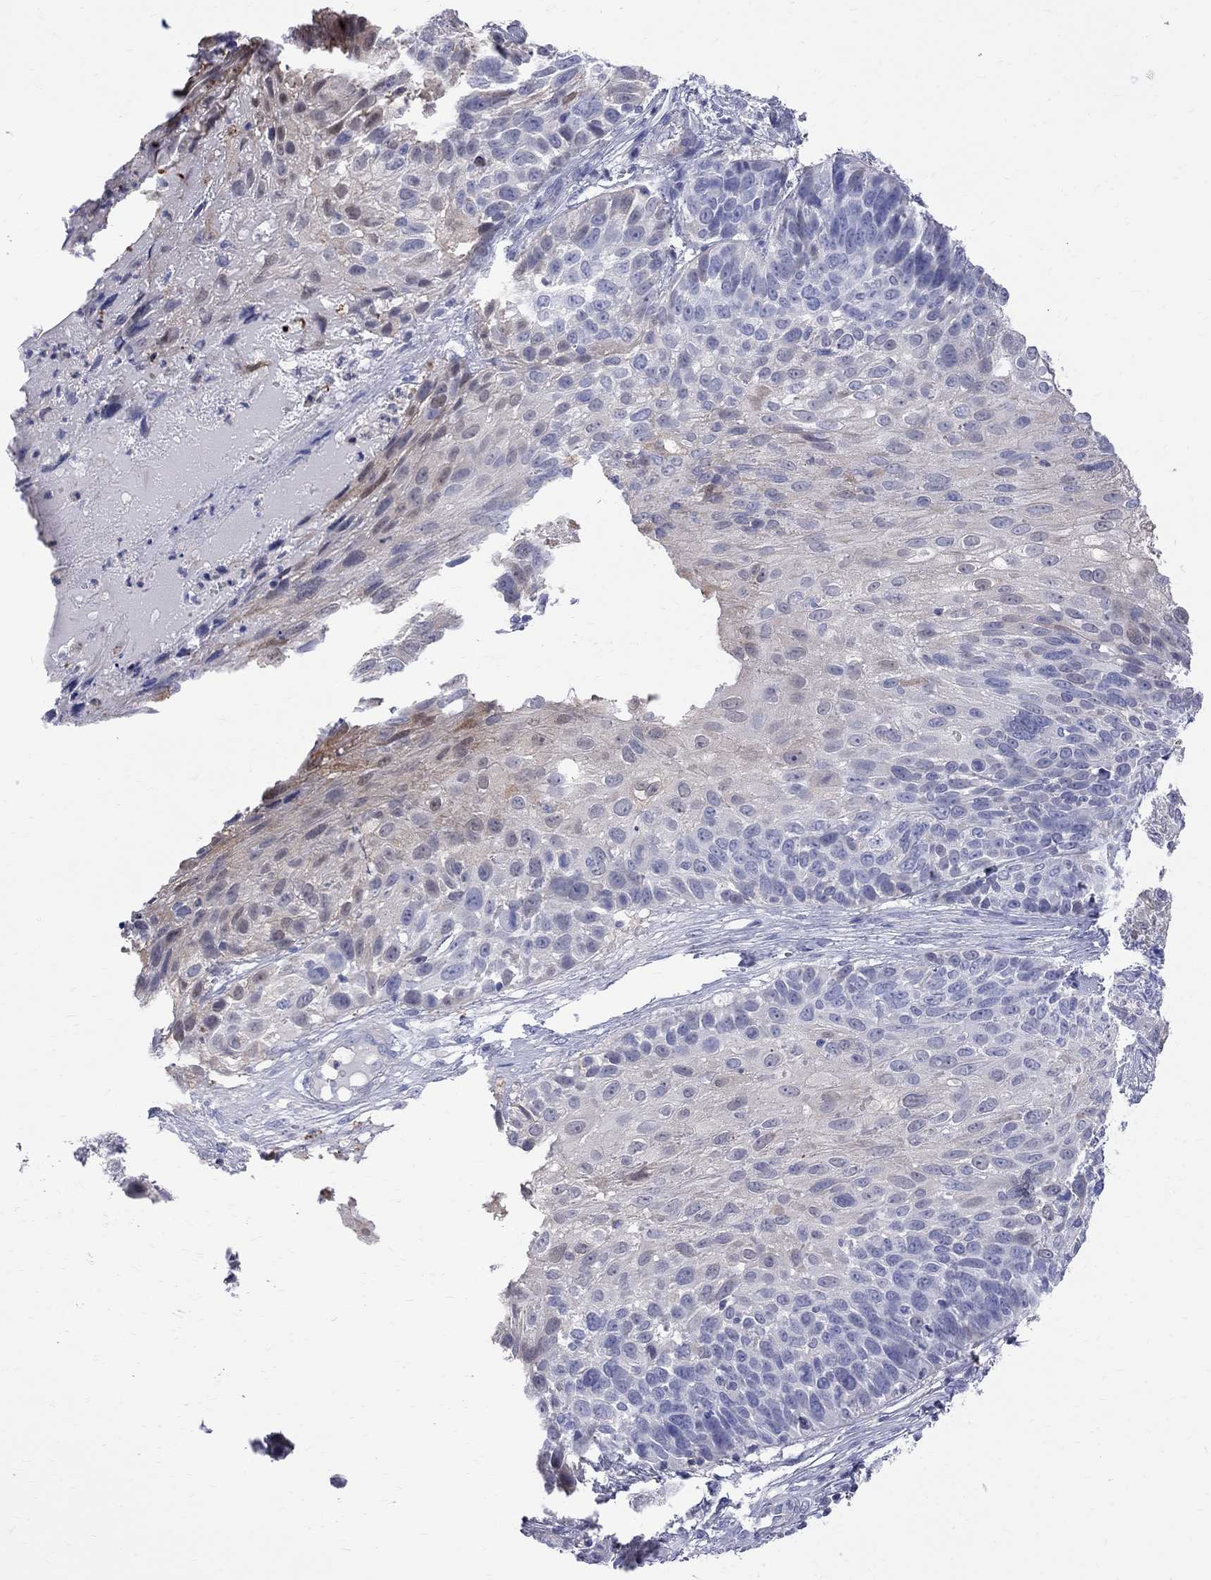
{"staining": {"intensity": "moderate", "quantity": "<25%", "location": "cytoplasmic/membranous"}, "tissue": "skin cancer", "cell_type": "Tumor cells", "image_type": "cancer", "snomed": [{"axis": "morphology", "description": "Squamous cell carcinoma, NOS"}, {"axis": "topography", "description": "Skin"}], "caption": "An immunohistochemistry (IHC) histopathology image of tumor tissue is shown. Protein staining in brown labels moderate cytoplasmic/membranous positivity in skin cancer within tumor cells. (DAB IHC with brightfield microscopy, high magnification).", "gene": "S100A3", "patient": {"sex": "male", "age": 92}}